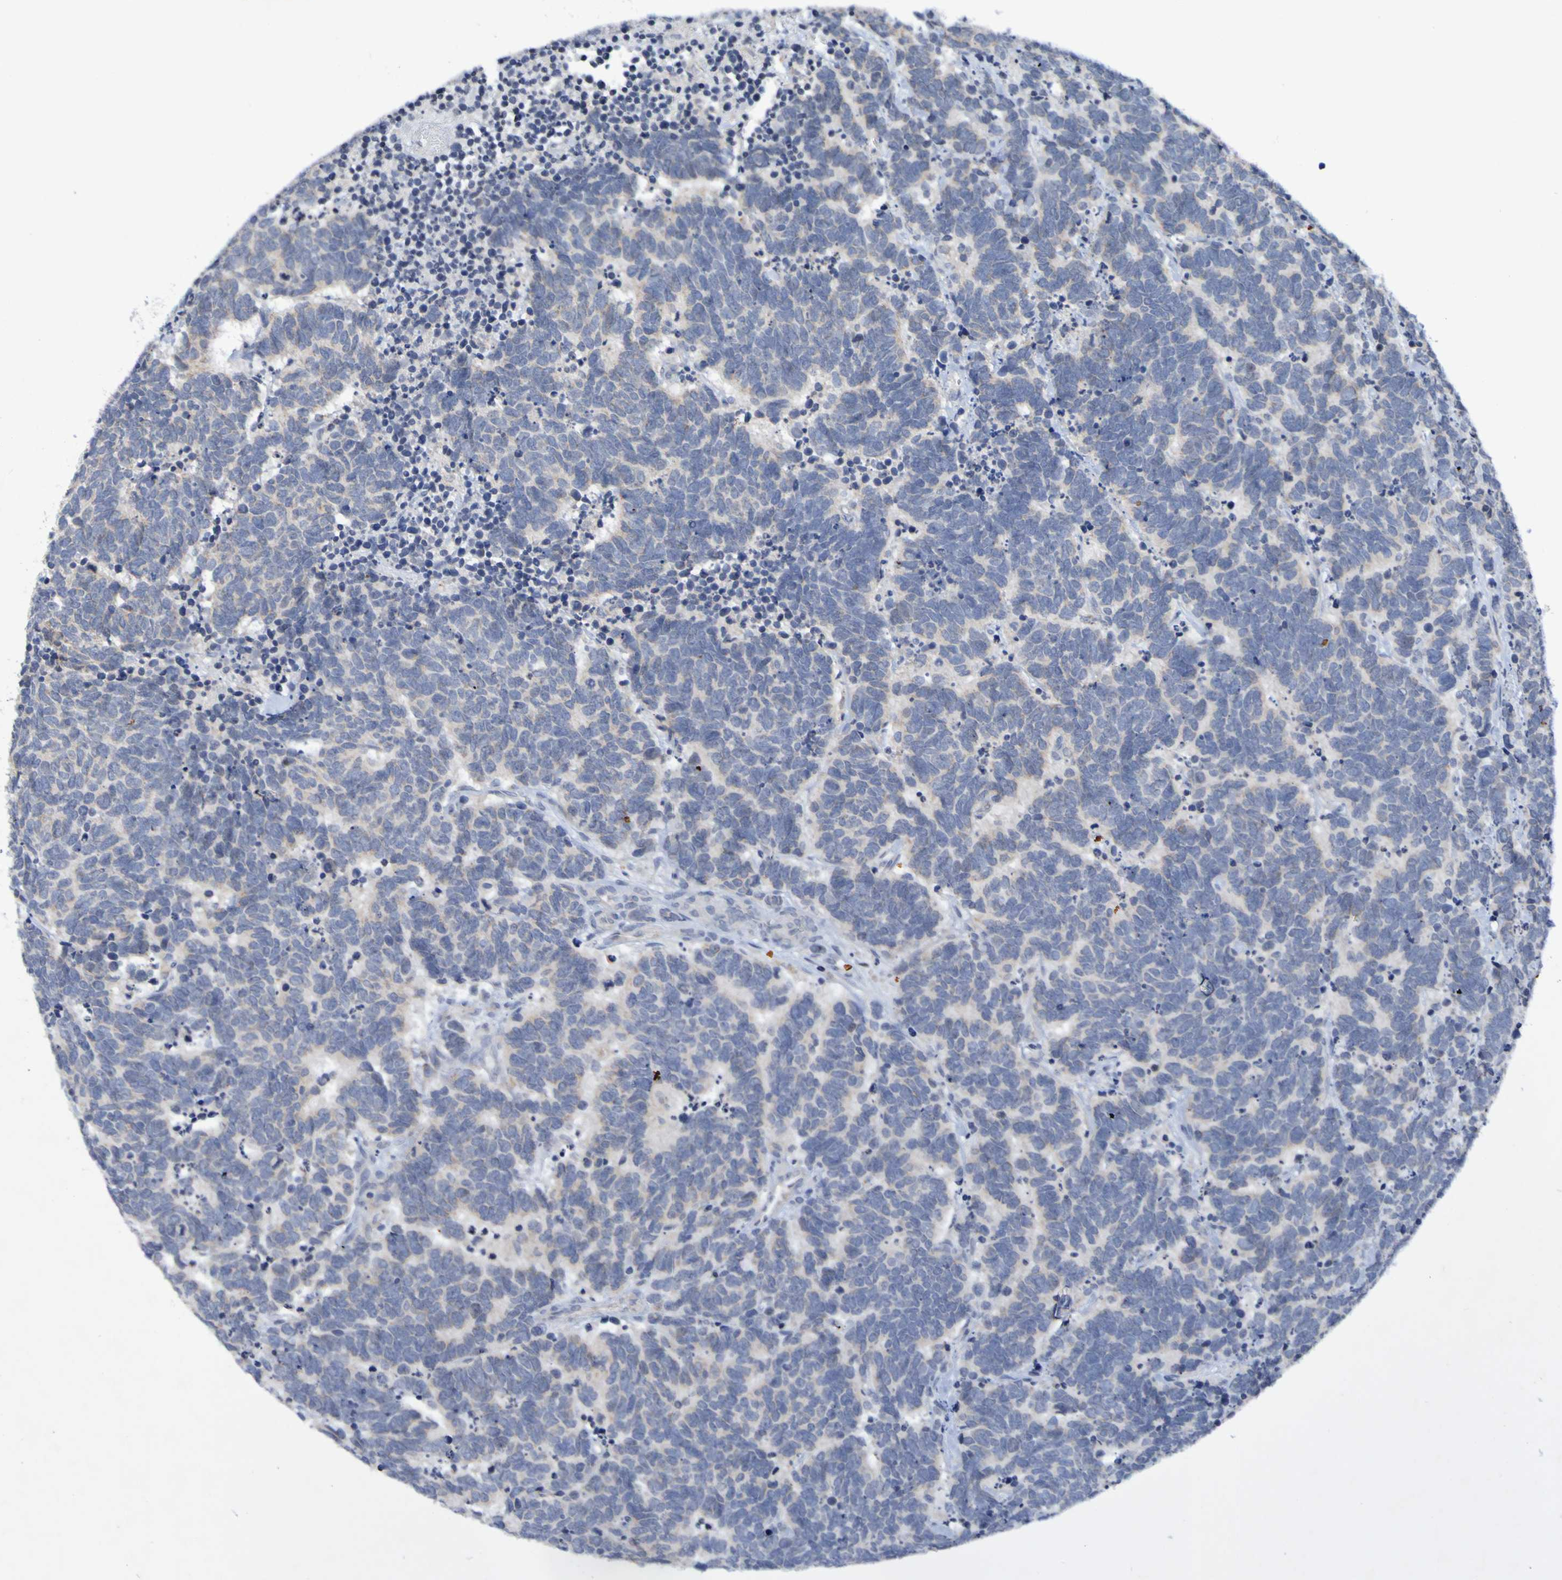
{"staining": {"intensity": "negative", "quantity": "none", "location": "none"}, "tissue": "carcinoid", "cell_type": "Tumor cells", "image_type": "cancer", "snomed": [{"axis": "morphology", "description": "Carcinoma, NOS"}, {"axis": "morphology", "description": "Carcinoid, malignant, NOS"}, {"axis": "topography", "description": "Urinary bladder"}], "caption": "Tumor cells are negative for brown protein staining in carcinoid (malignant). The staining was performed using DAB (3,3'-diaminobenzidine) to visualize the protein expression in brown, while the nuclei were stained in blue with hematoxylin (Magnification: 20x).", "gene": "PTP4A2", "patient": {"sex": "male", "age": 57}}